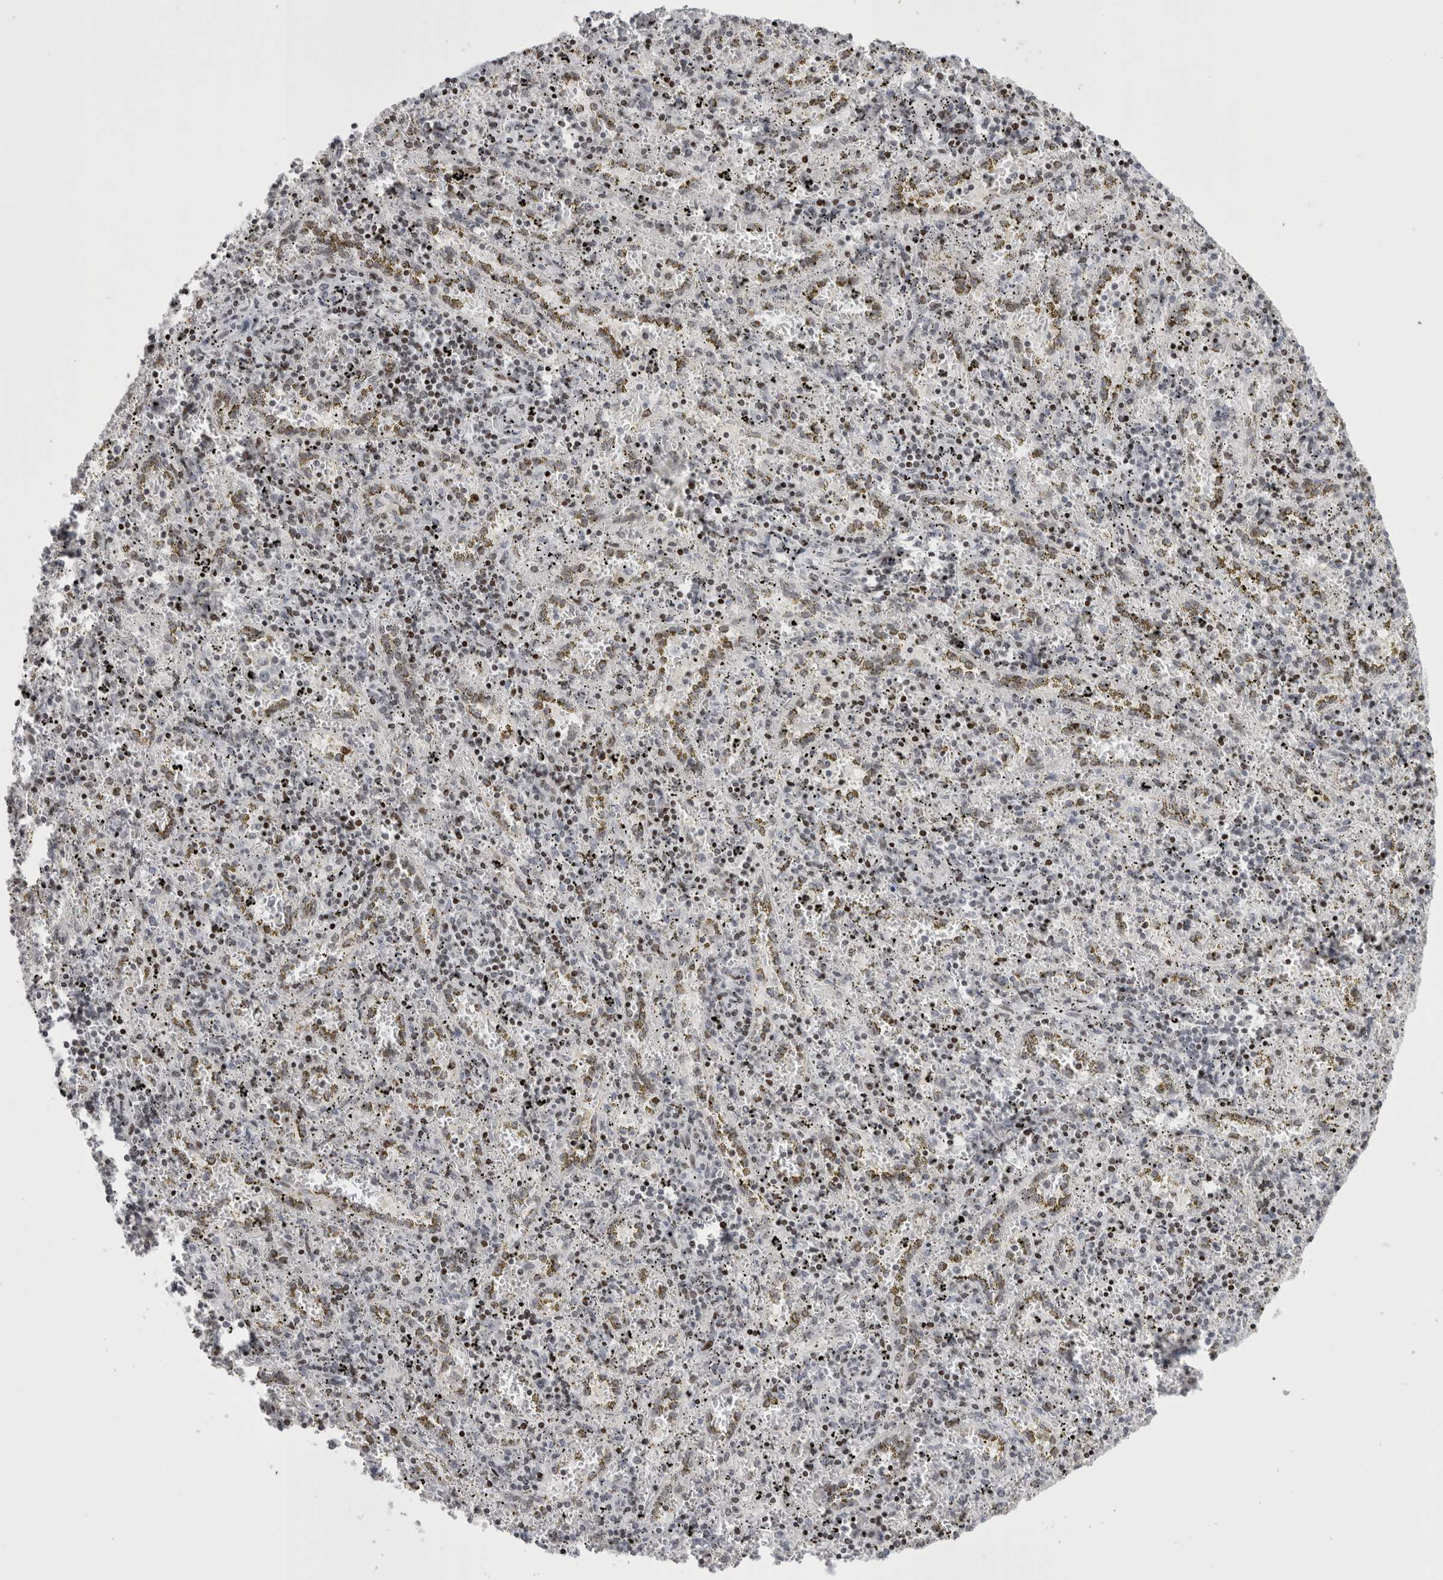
{"staining": {"intensity": "negative", "quantity": "none", "location": "none"}, "tissue": "spleen", "cell_type": "Cells in red pulp", "image_type": "normal", "snomed": [{"axis": "morphology", "description": "Normal tissue, NOS"}, {"axis": "topography", "description": "Spleen"}], "caption": "Immunohistochemistry of normal human spleen exhibits no positivity in cells in red pulp. (DAB immunohistochemistry (IHC), high magnification).", "gene": "FNDC8", "patient": {"sex": "male", "age": 11}}